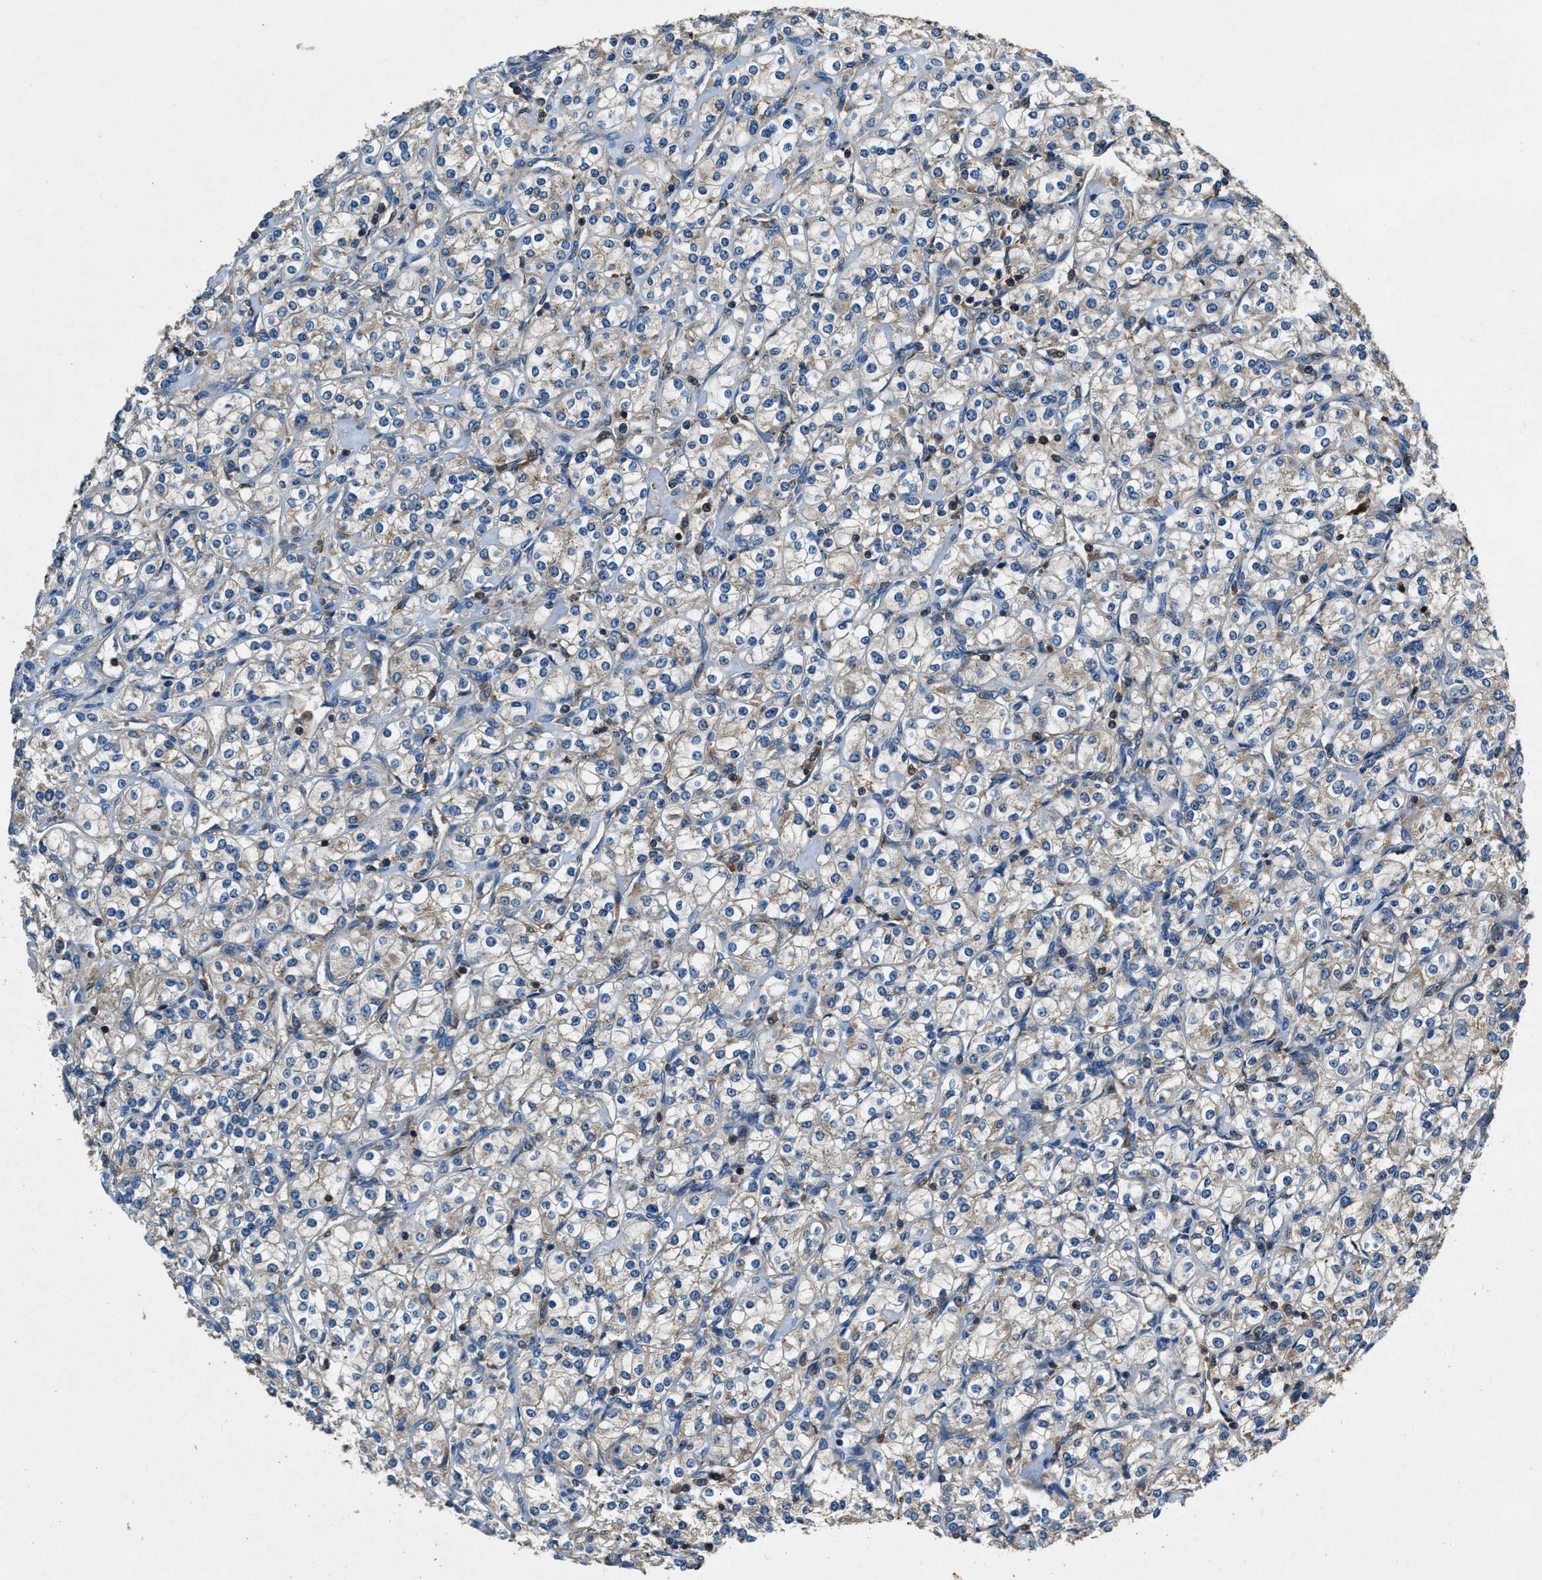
{"staining": {"intensity": "weak", "quantity": "<25%", "location": "cytoplasmic/membranous"}, "tissue": "renal cancer", "cell_type": "Tumor cells", "image_type": "cancer", "snomed": [{"axis": "morphology", "description": "Adenocarcinoma, NOS"}, {"axis": "topography", "description": "Kidney"}], "caption": "Histopathology image shows no protein staining in tumor cells of renal cancer tissue.", "gene": "BLOC1S1", "patient": {"sex": "male", "age": 77}}